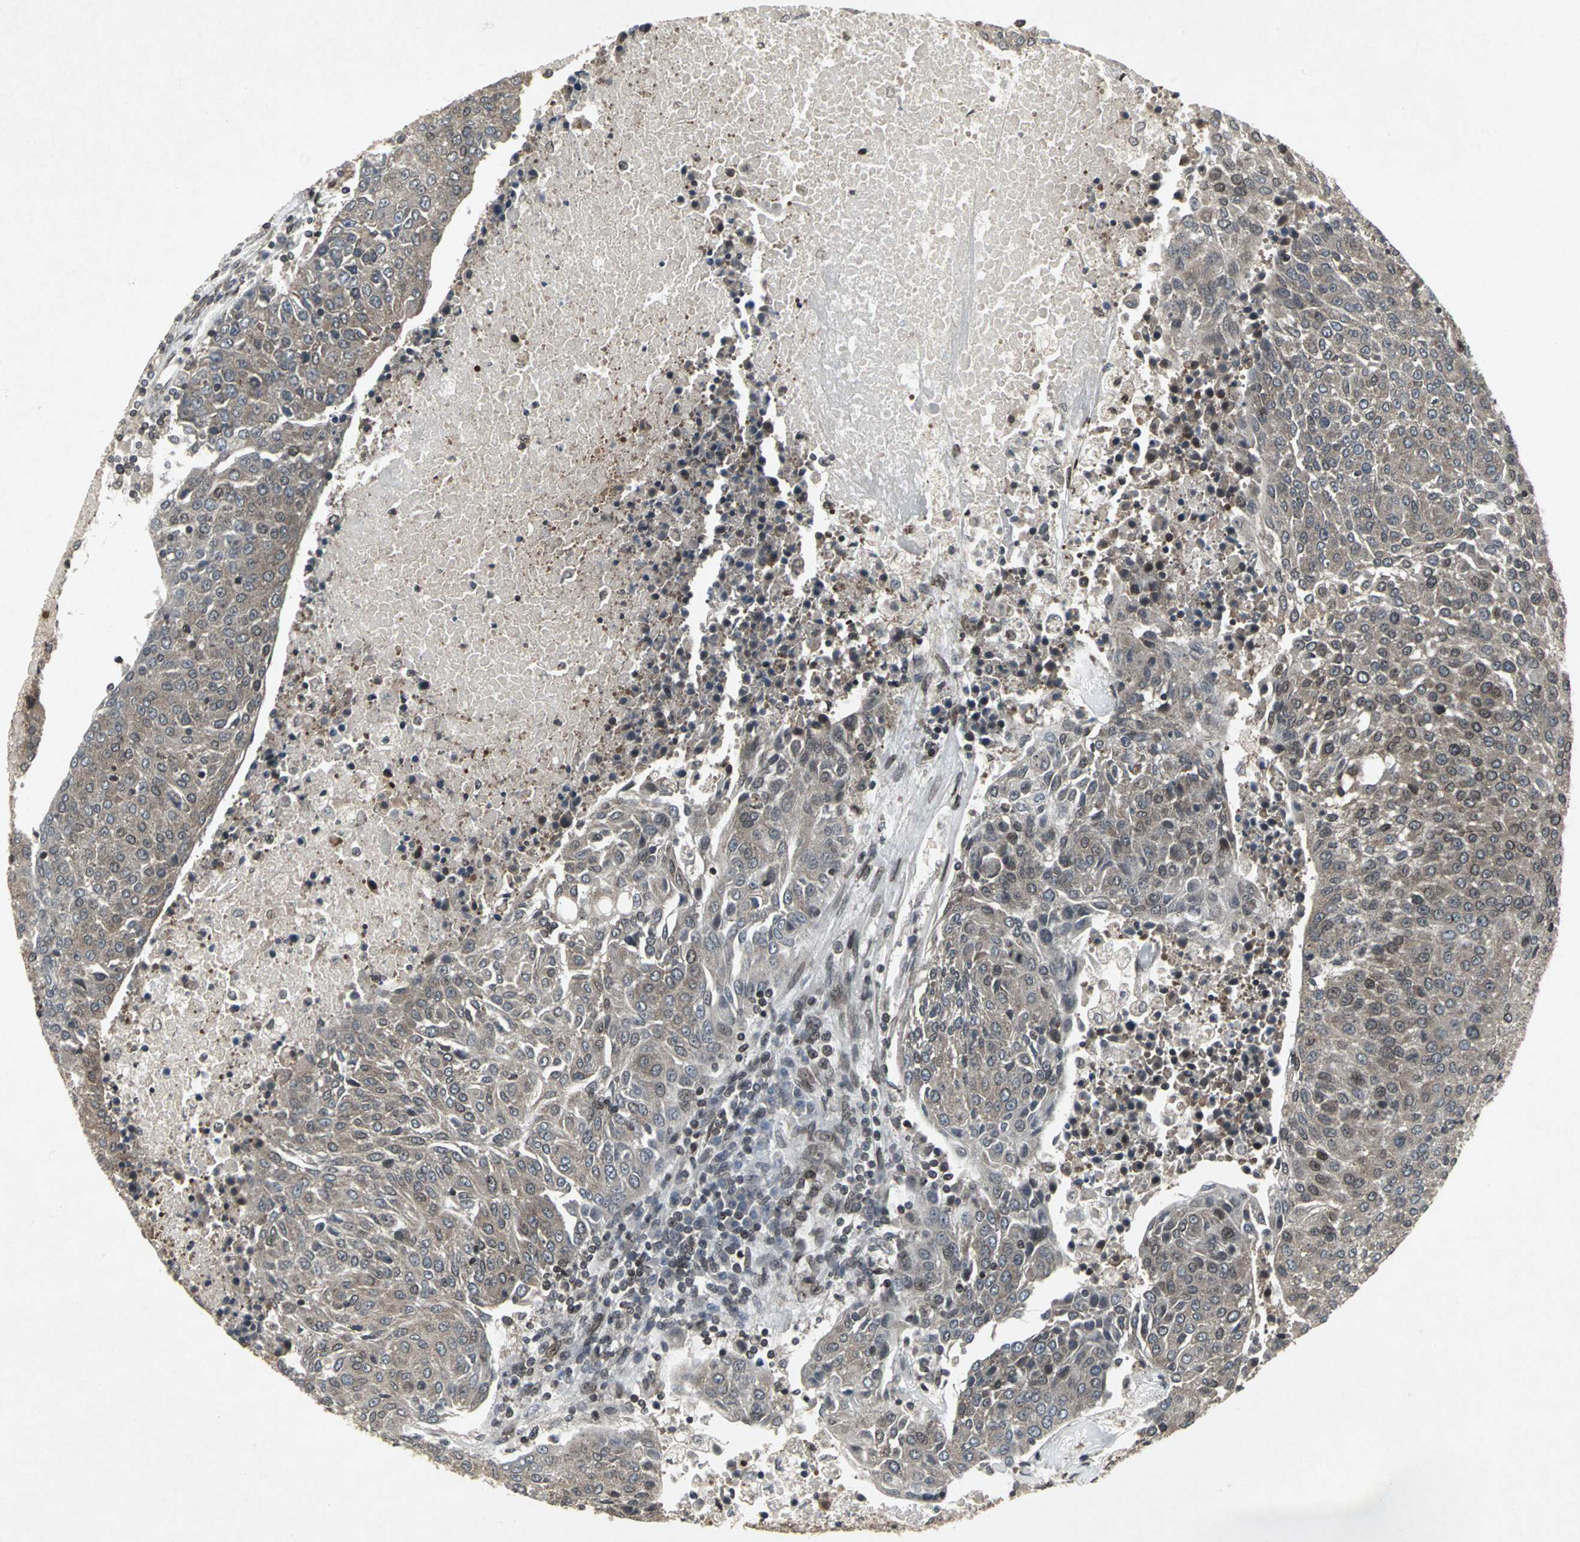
{"staining": {"intensity": "weak", "quantity": "25%-75%", "location": "cytoplasmic/membranous"}, "tissue": "urothelial cancer", "cell_type": "Tumor cells", "image_type": "cancer", "snomed": [{"axis": "morphology", "description": "Urothelial carcinoma, High grade"}, {"axis": "topography", "description": "Urinary bladder"}], "caption": "Approximately 25%-75% of tumor cells in human urothelial cancer reveal weak cytoplasmic/membranous protein staining as visualized by brown immunohistochemical staining.", "gene": "SH2B3", "patient": {"sex": "female", "age": 85}}